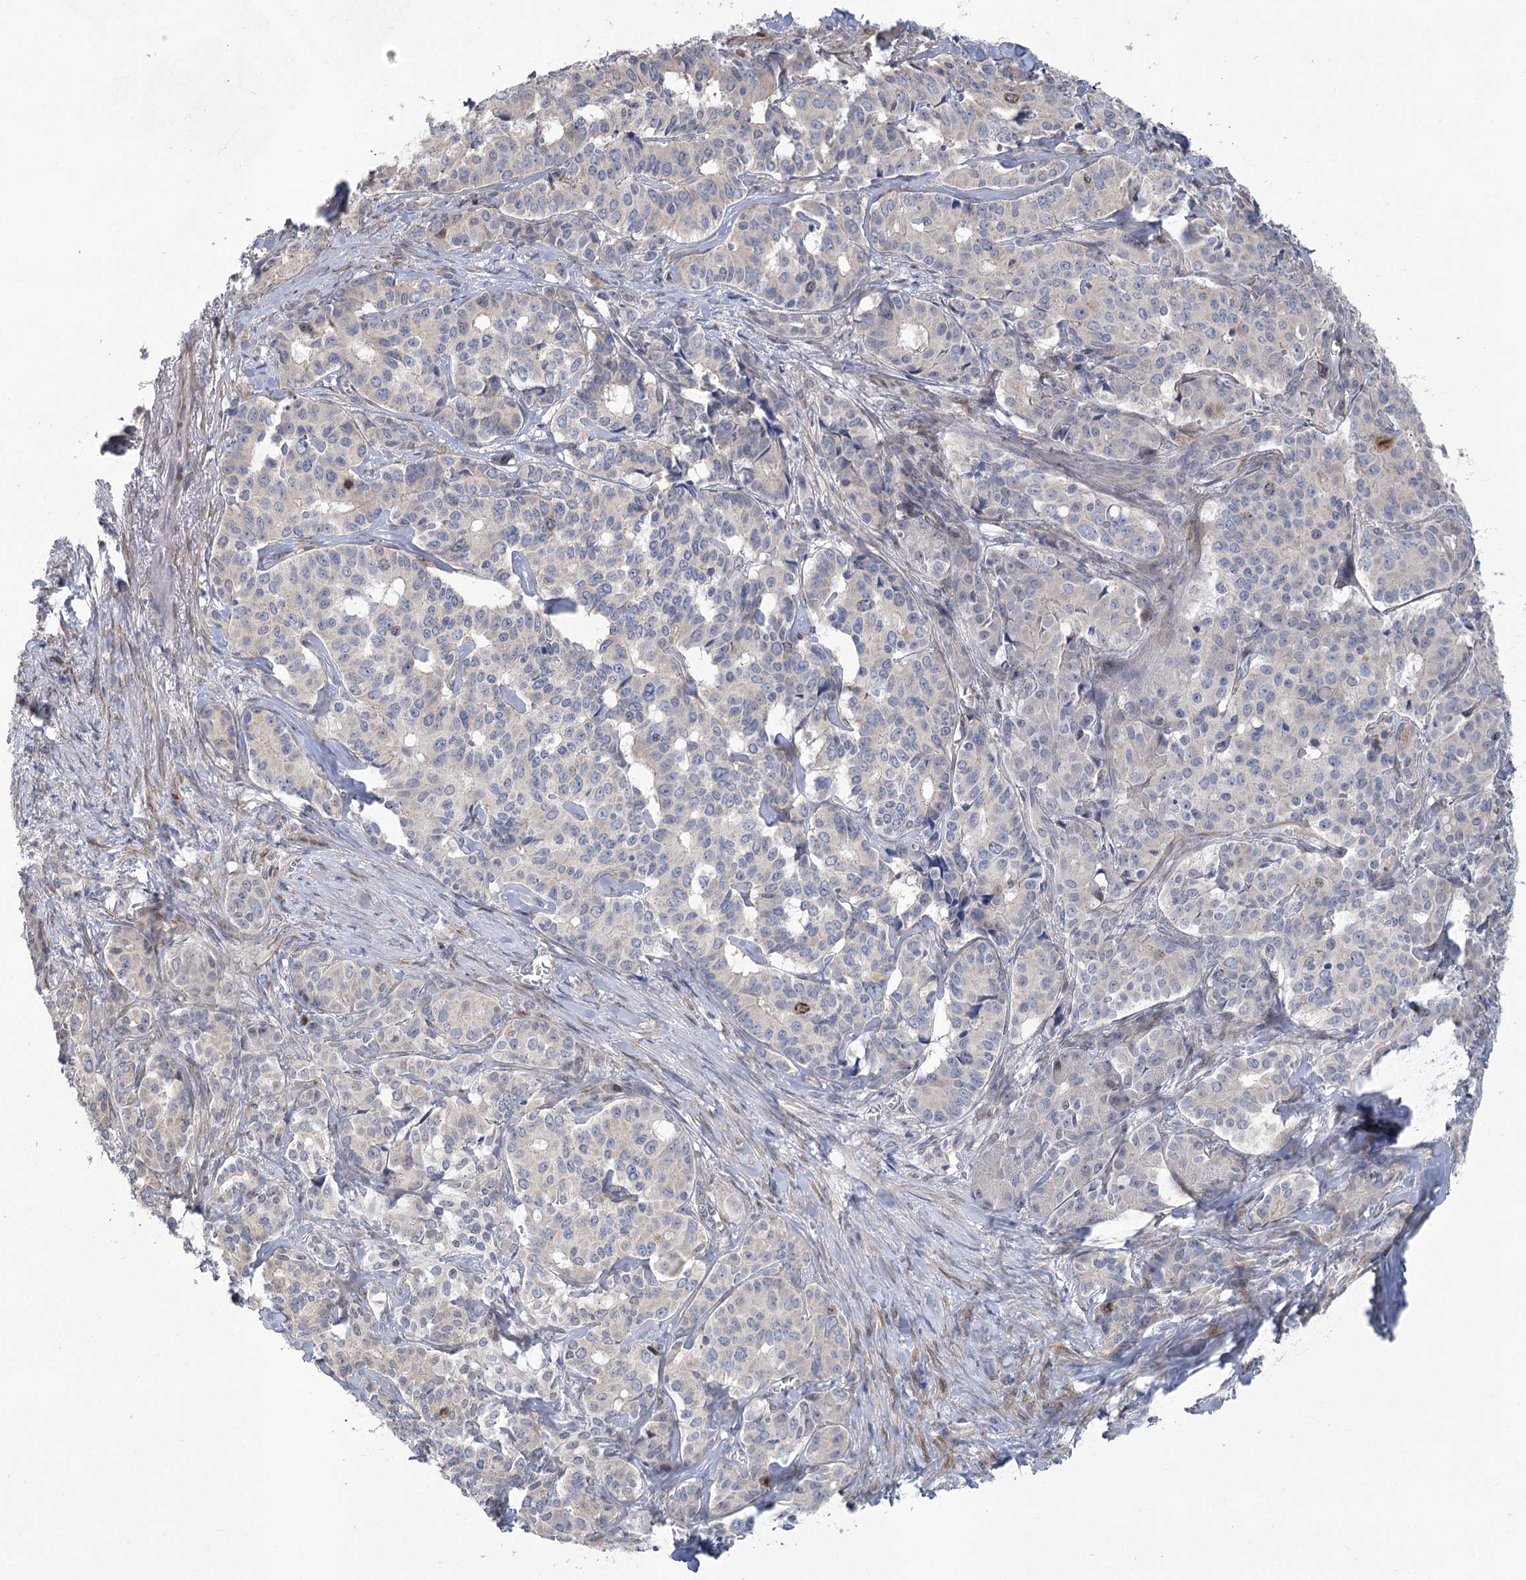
{"staining": {"intensity": "negative", "quantity": "none", "location": "none"}, "tissue": "pancreatic cancer", "cell_type": "Tumor cells", "image_type": "cancer", "snomed": [{"axis": "morphology", "description": "Adenocarcinoma, NOS"}, {"axis": "topography", "description": "Pancreas"}], "caption": "High magnification brightfield microscopy of pancreatic cancer stained with DAB (3,3'-diaminobenzidine) (brown) and counterstained with hematoxylin (blue): tumor cells show no significant positivity.", "gene": "ABITRAM", "patient": {"sex": "female", "age": 74}}